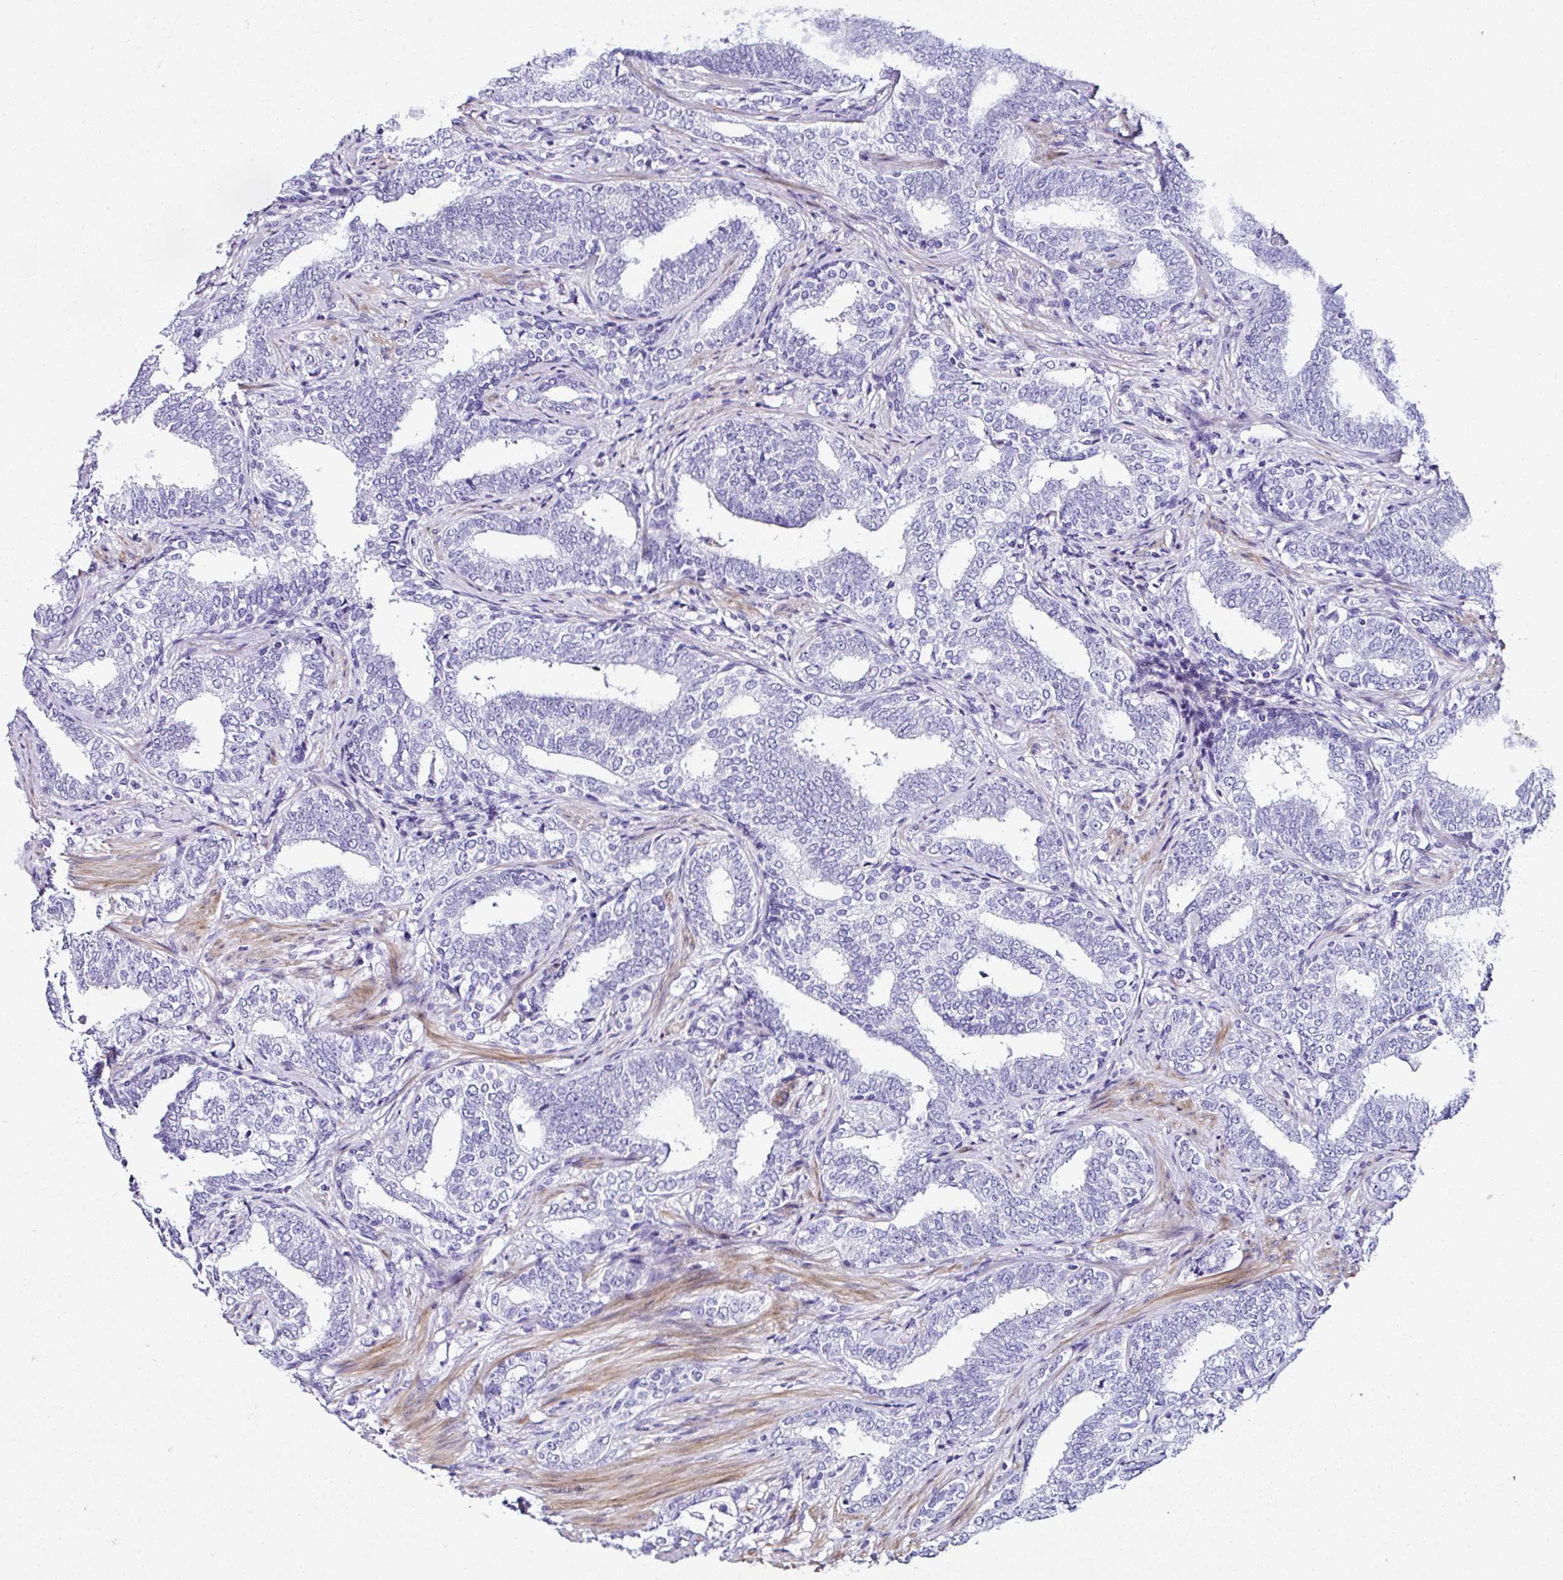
{"staining": {"intensity": "negative", "quantity": "none", "location": "none"}, "tissue": "prostate cancer", "cell_type": "Tumor cells", "image_type": "cancer", "snomed": [{"axis": "morphology", "description": "Adenocarcinoma, High grade"}, {"axis": "topography", "description": "Prostate"}], "caption": "Human adenocarcinoma (high-grade) (prostate) stained for a protein using immunohistochemistry (IHC) demonstrates no expression in tumor cells.", "gene": "DEPDC5", "patient": {"sex": "male", "age": 72}}